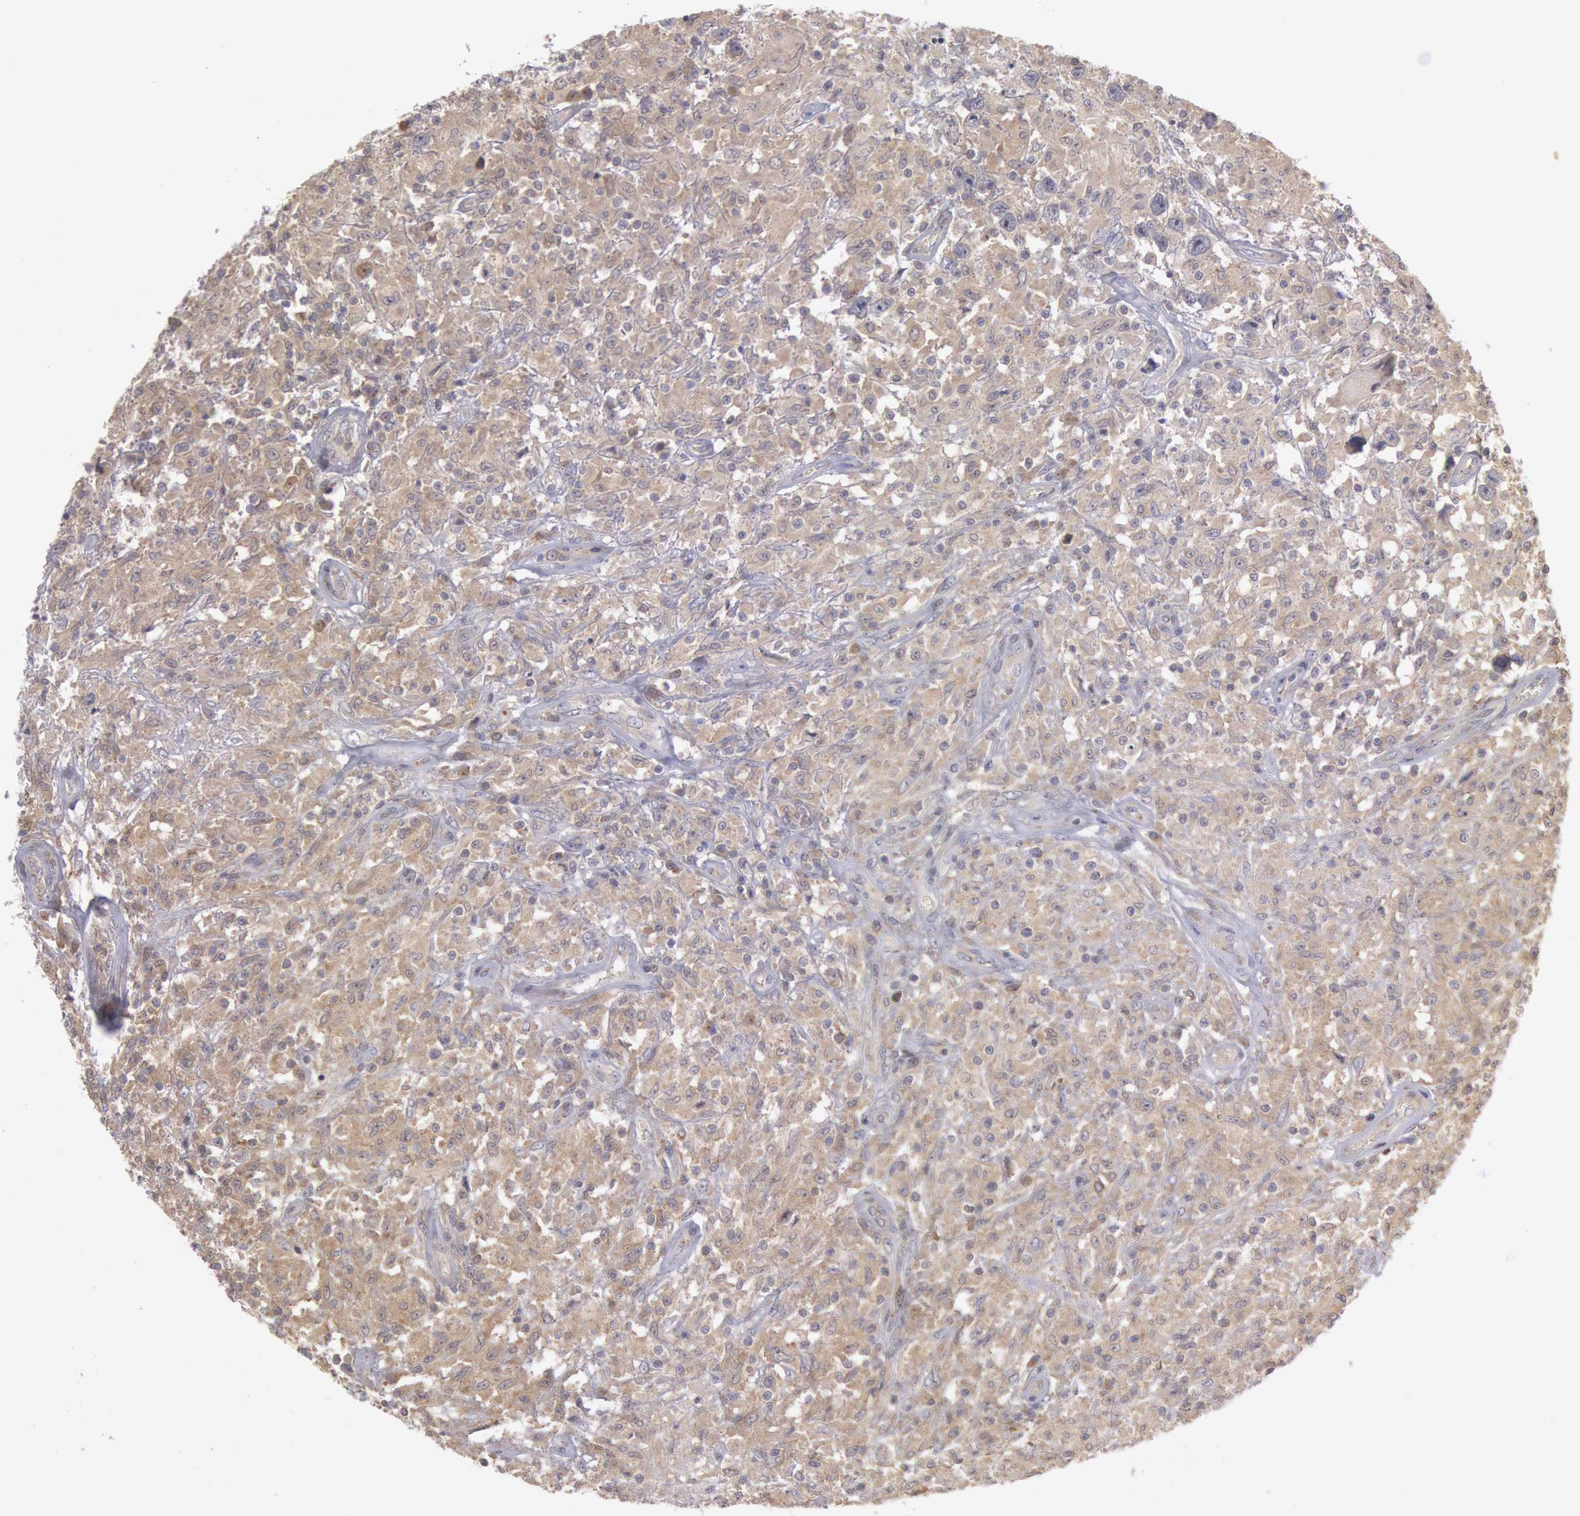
{"staining": {"intensity": "weak", "quantity": ">75%", "location": "cytoplasmic/membranous"}, "tissue": "testis cancer", "cell_type": "Tumor cells", "image_type": "cancer", "snomed": [{"axis": "morphology", "description": "Seminoma, NOS"}, {"axis": "topography", "description": "Testis"}], "caption": "The image reveals staining of testis seminoma, revealing weak cytoplasmic/membranous protein expression (brown color) within tumor cells. (DAB (3,3'-diaminobenzidine) IHC, brown staining for protein, blue staining for nuclei).", "gene": "PLA2G6", "patient": {"sex": "male", "age": 34}}